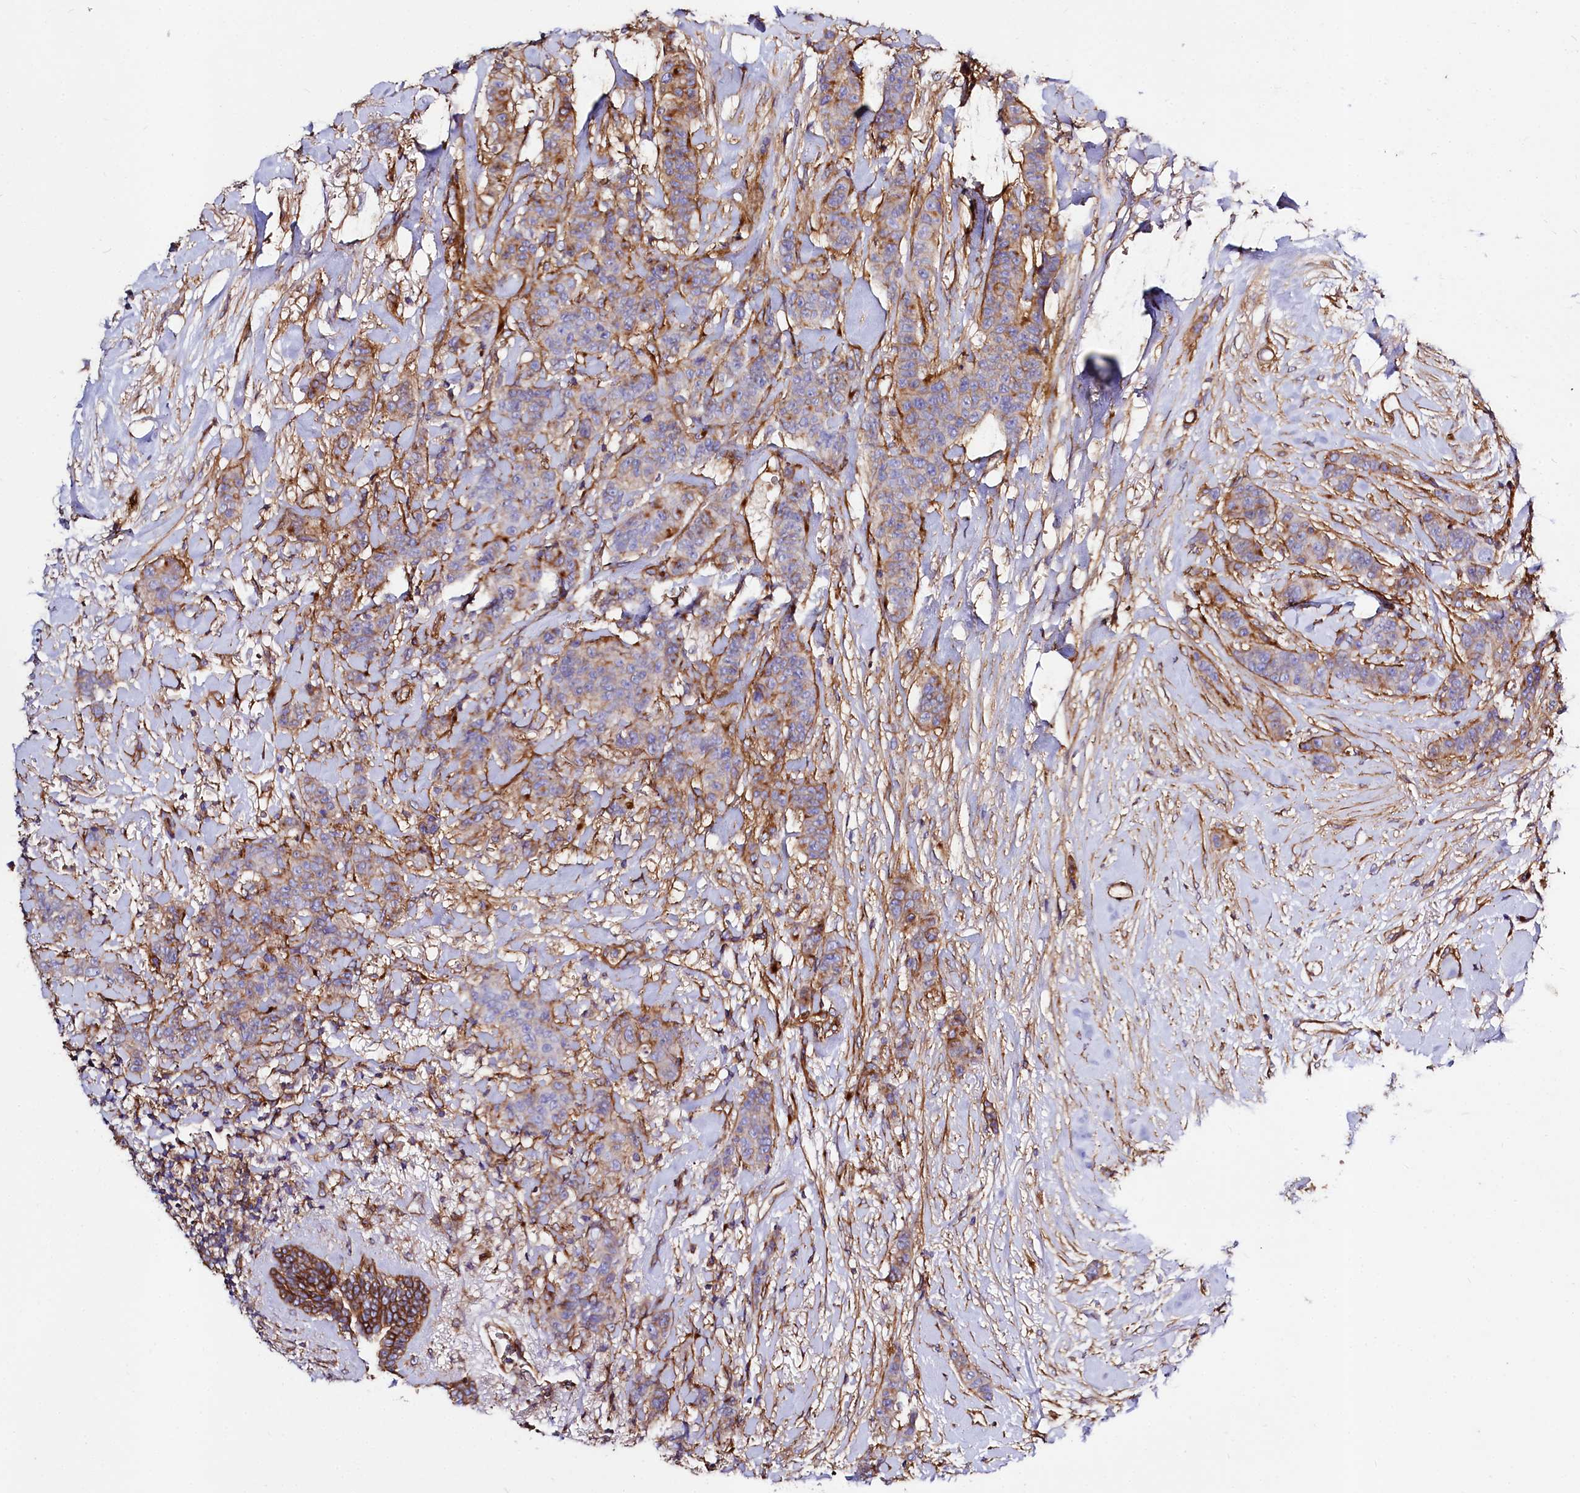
{"staining": {"intensity": "moderate", "quantity": "25%-75%", "location": "cytoplasmic/membranous"}, "tissue": "breast cancer", "cell_type": "Tumor cells", "image_type": "cancer", "snomed": [{"axis": "morphology", "description": "Duct carcinoma"}, {"axis": "topography", "description": "Breast"}], "caption": "The photomicrograph shows a brown stain indicating the presence of a protein in the cytoplasmic/membranous of tumor cells in breast cancer (infiltrating ductal carcinoma). Using DAB (brown) and hematoxylin (blue) stains, captured at high magnification using brightfield microscopy.", "gene": "ANO6", "patient": {"sex": "female", "age": 40}}